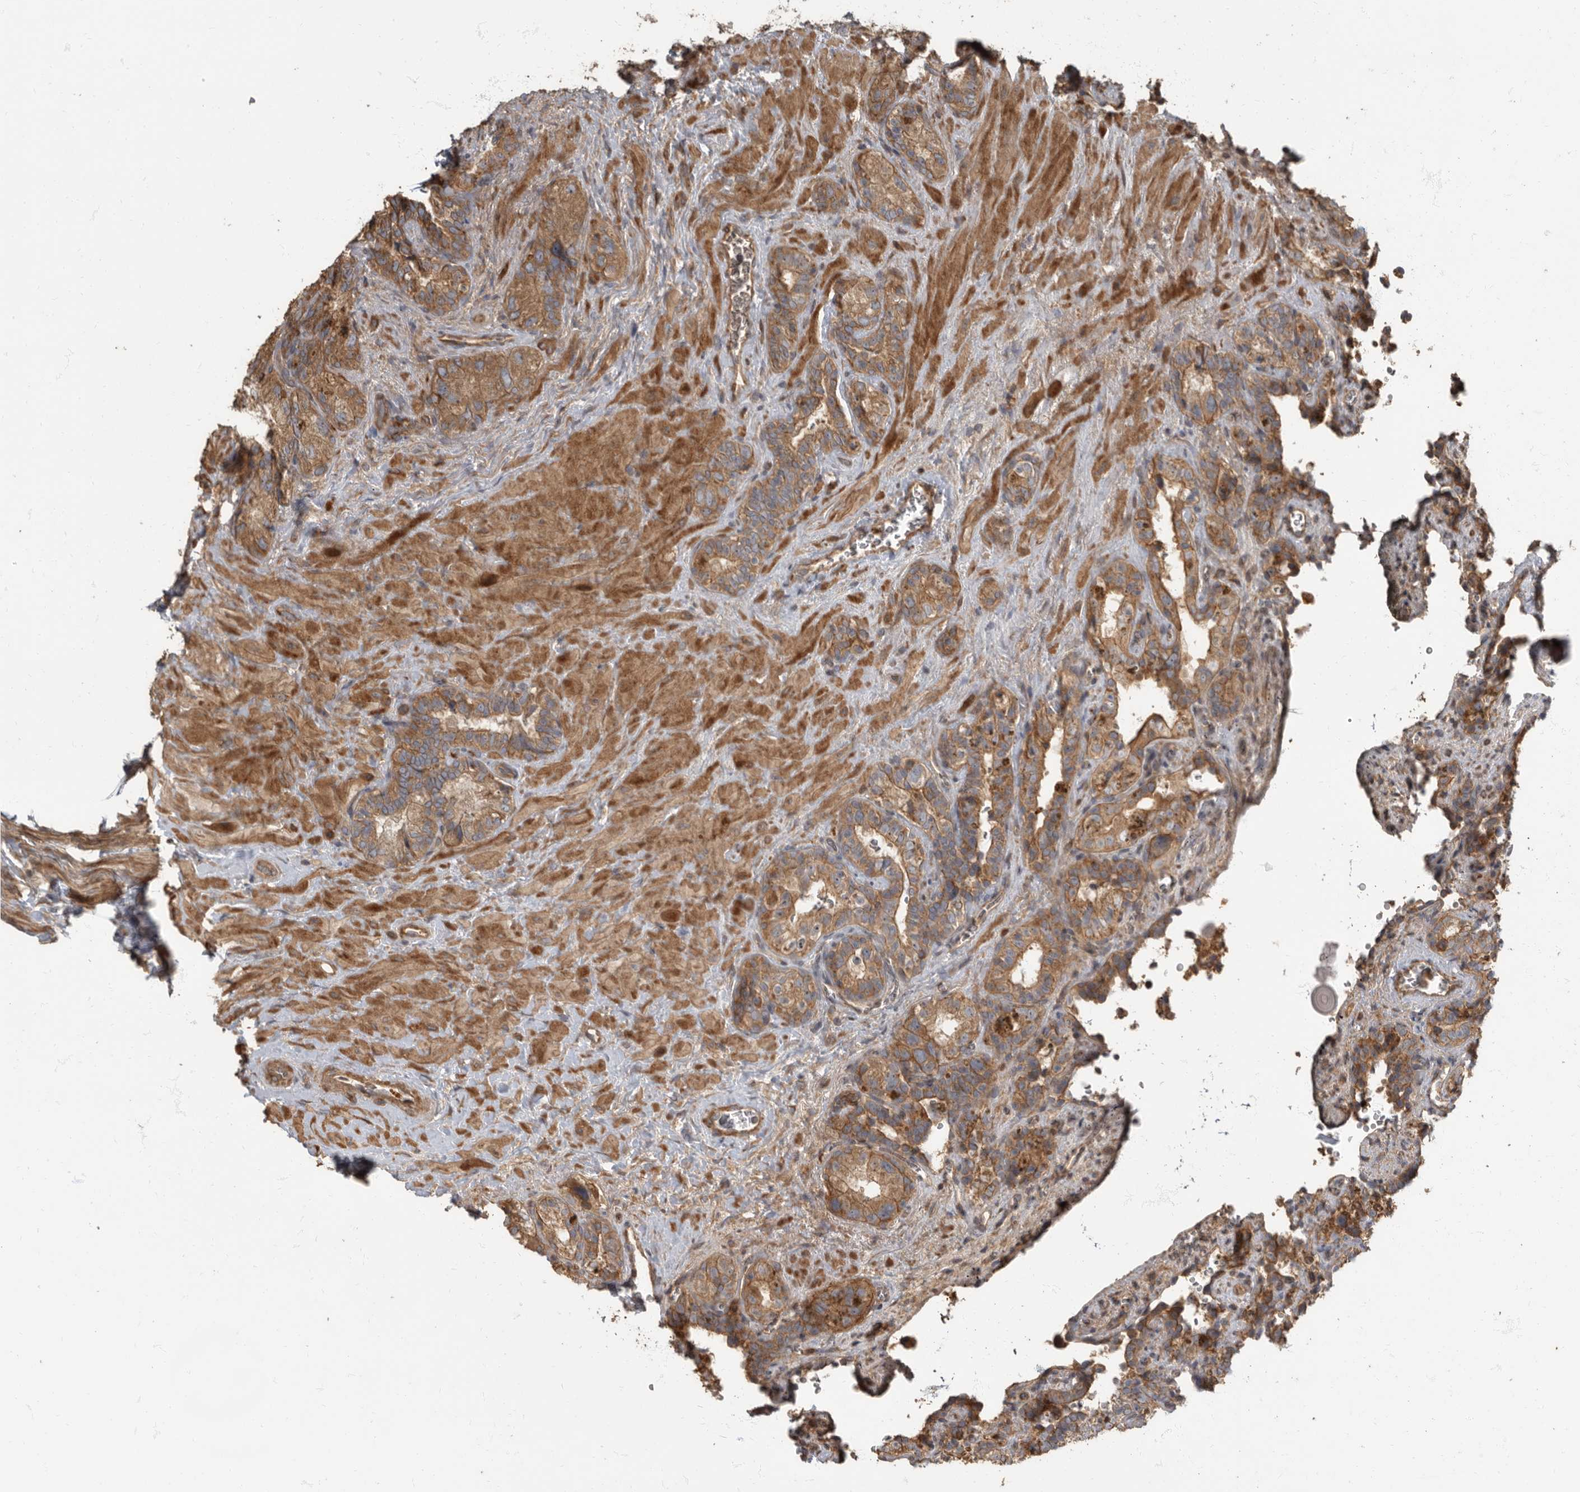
{"staining": {"intensity": "strong", "quantity": "25%-75%", "location": "cytoplasmic/membranous"}, "tissue": "seminal vesicle", "cell_type": "Glandular cells", "image_type": "normal", "snomed": [{"axis": "morphology", "description": "Normal tissue, NOS"}, {"axis": "topography", "description": "Prostate"}, {"axis": "topography", "description": "Seminal veicle"}], "caption": "The histopathology image demonstrates a brown stain indicating the presence of a protein in the cytoplasmic/membranous of glandular cells in seminal vesicle. (DAB IHC with brightfield microscopy, high magnification).", "gene": "DAAM1", "patient": {"sex": "male", "age": 67}}